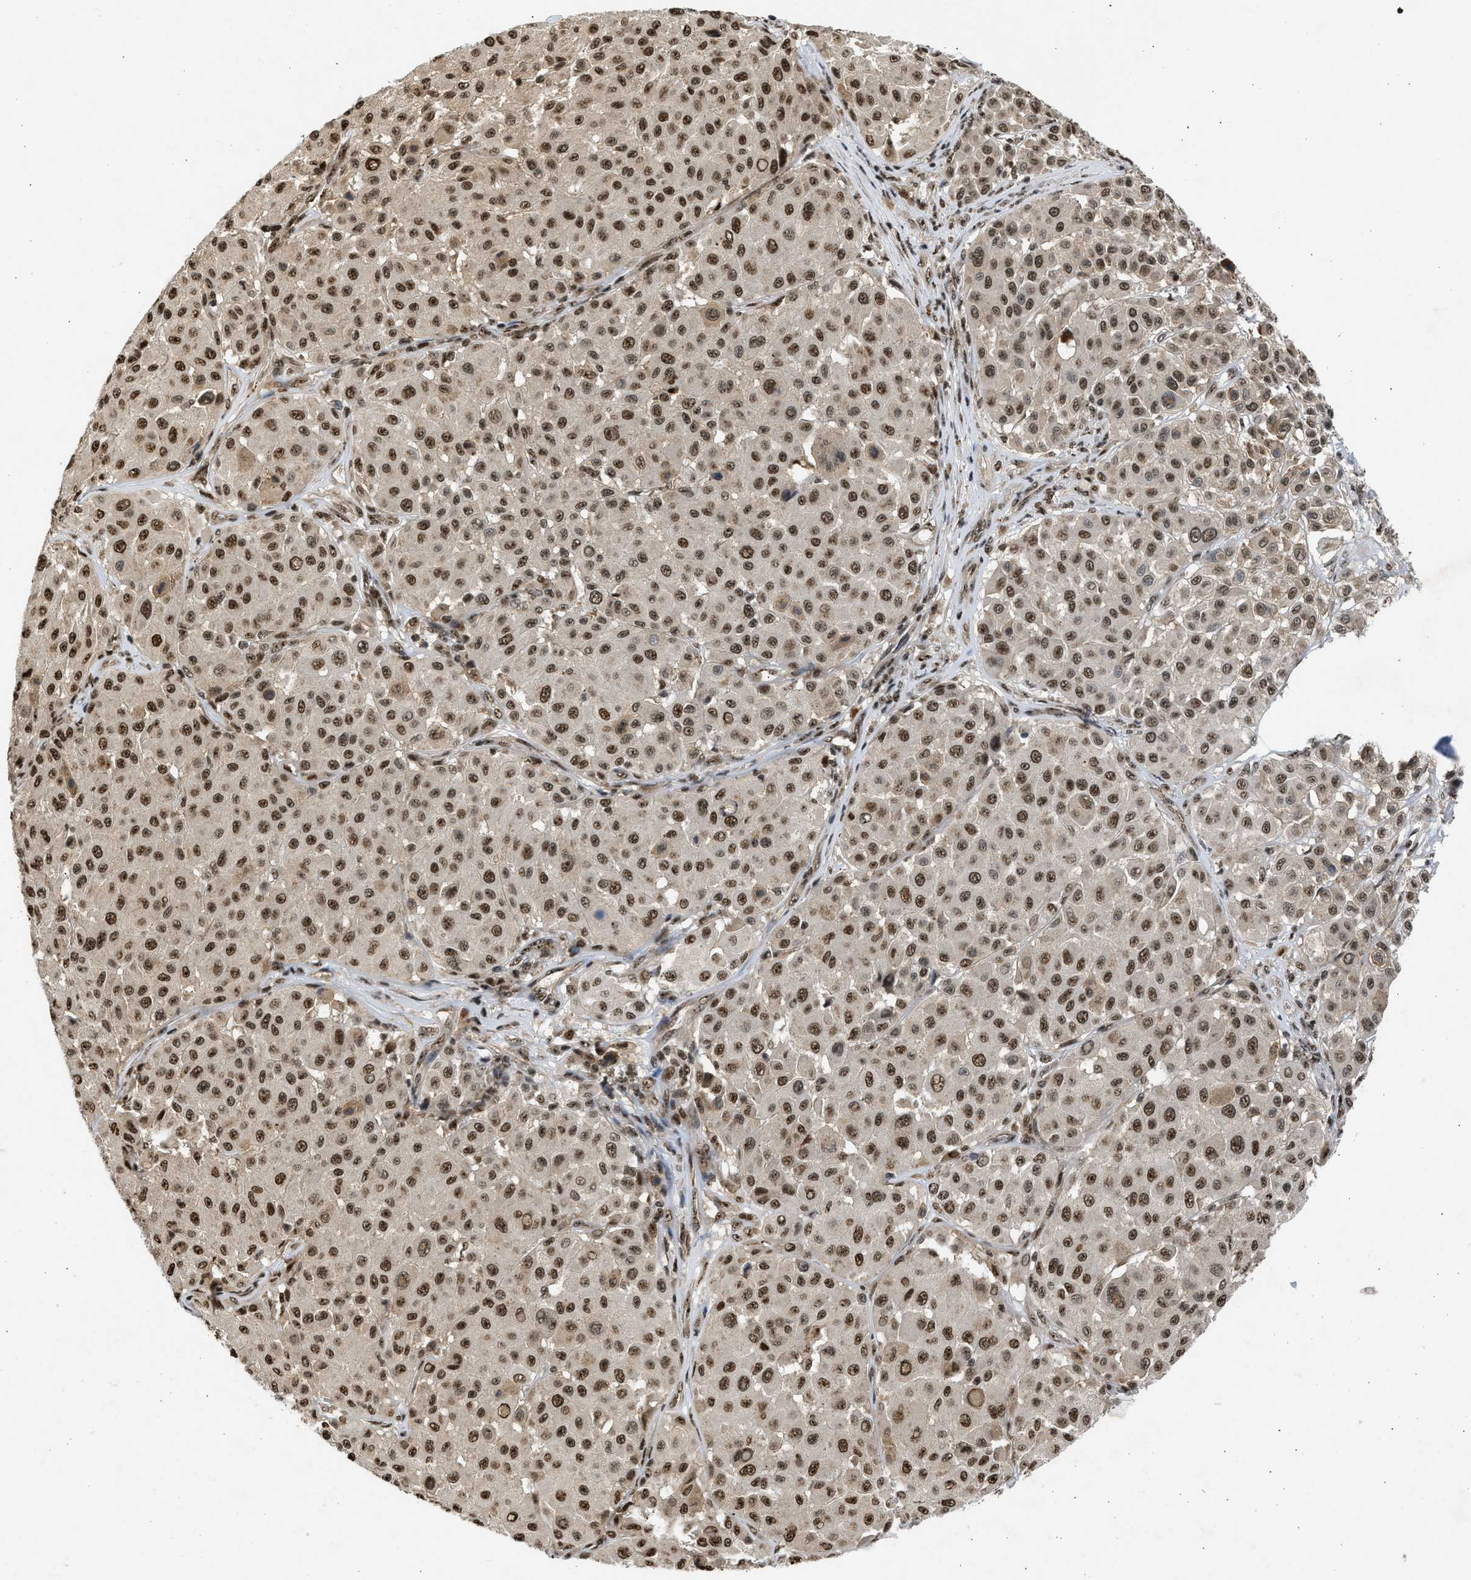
{"staining": {"intensity": "moderate", "quantity": ">75%", "location": "cytoplasmic/membranous,nuclear"}, "tissue": "melanoma", "cell_type": "Tumor cells", "image_type": "cancer", "snomed": [{"axis": "morphology", "description": "Malignant melanoma, Metastatic site"}, {"axis": "topography", "description": "Soft tissue"}], "caption": "Protein staining by immunohistochemistry (IHC) demonstrates moderate cytoplasmic/membranous and nuclear positivity in about >75% of tumor cells in melanoma.", "gene": "TFDP2", "patient": {"sex": "male", "age": 41}}